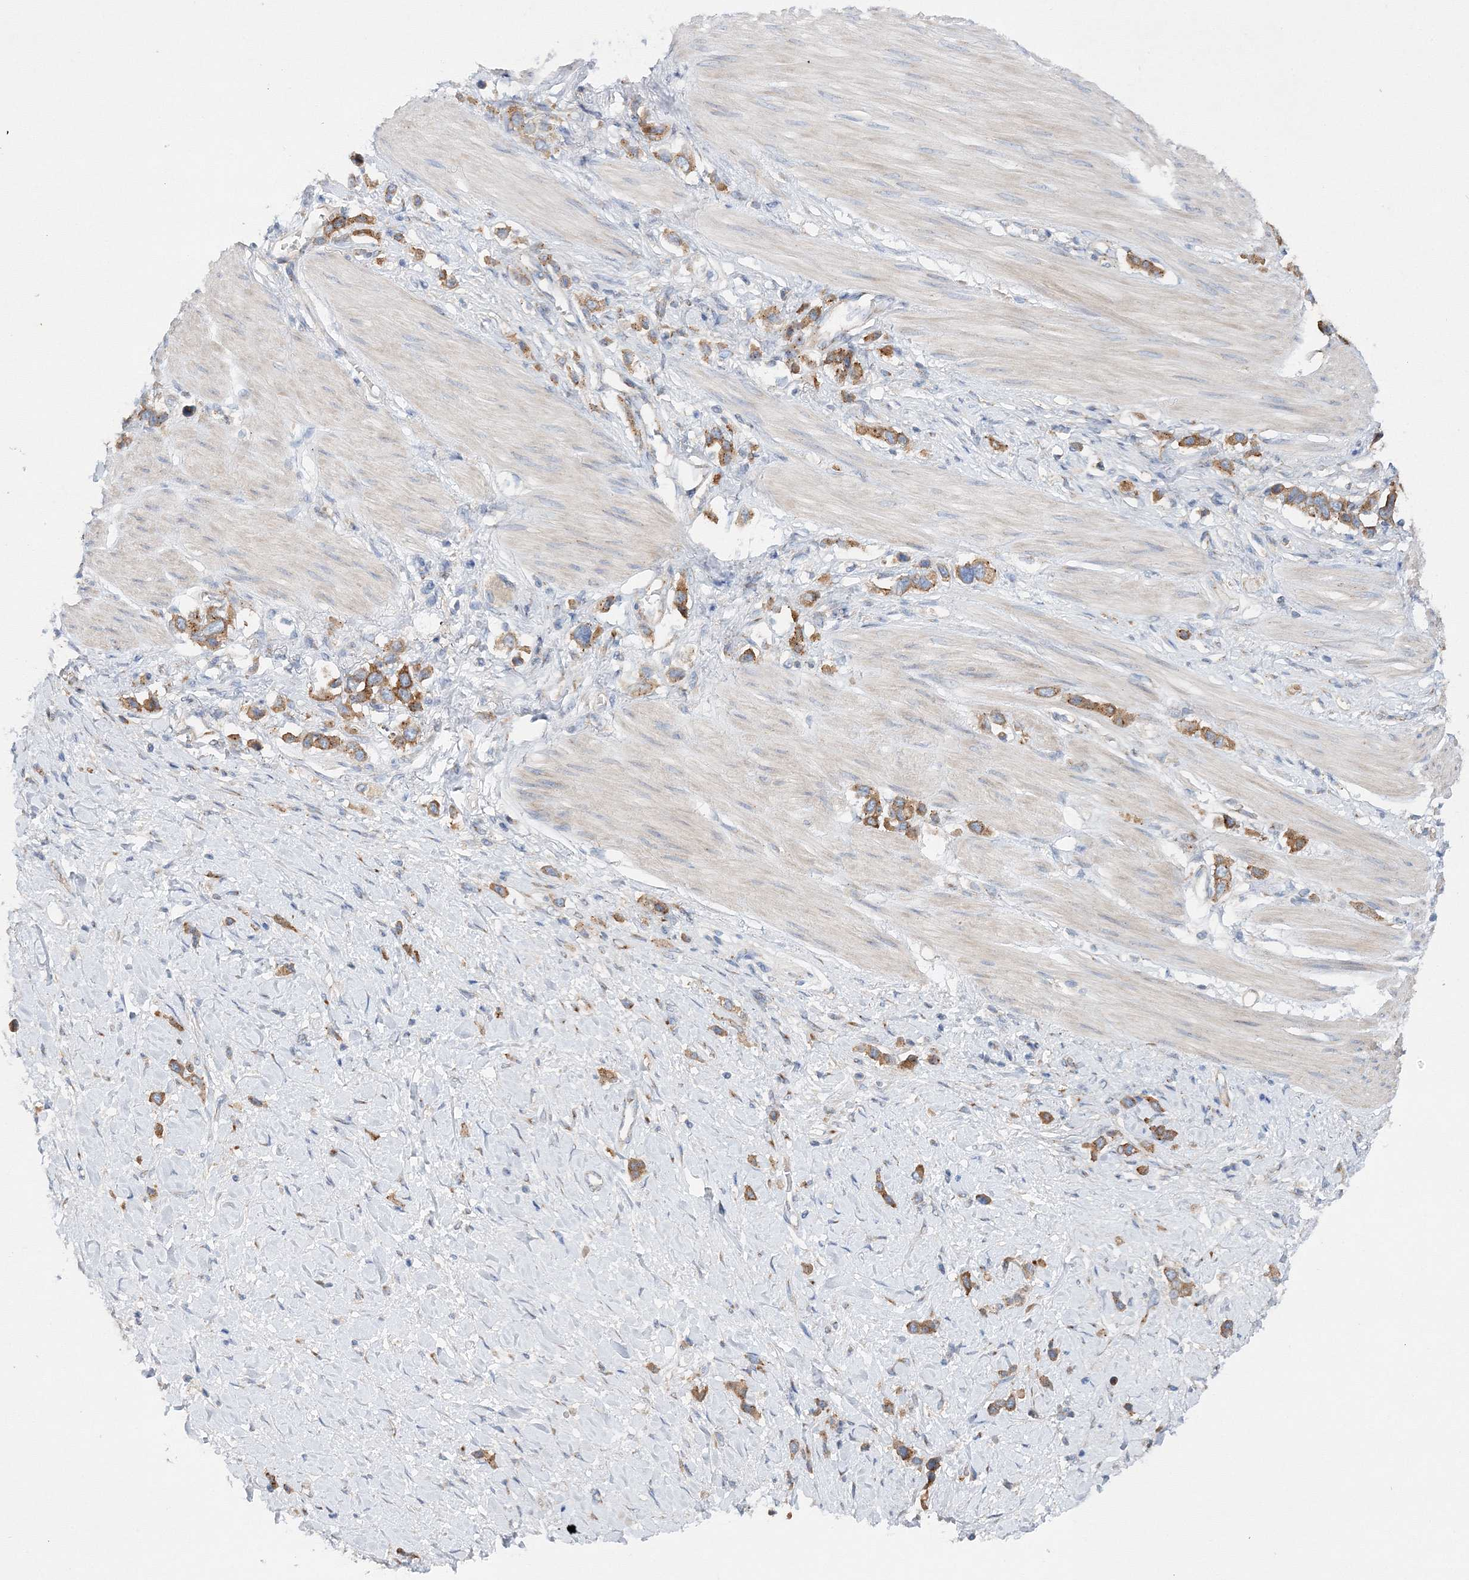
{"staining": {"intensity": "moderate", "quantity": ">75%", "location": "cytoplasmic/membranous"}, "tissue": "stomach cancer", "cell_type": "Tumor cells", "image_type": "cancer", "snomed": [{"axis": "morphology", "description": "Adenocarcinoma, NOS"}, {"axis": "topography", "description": "Stomach"}], "caption": "Stomach cancer (adenocarcinoma) stained with a protein marker shows moderate staining in tumor cells.", "gene": "SEC23IP", "patient": {"sex": "female", "age": 65}}